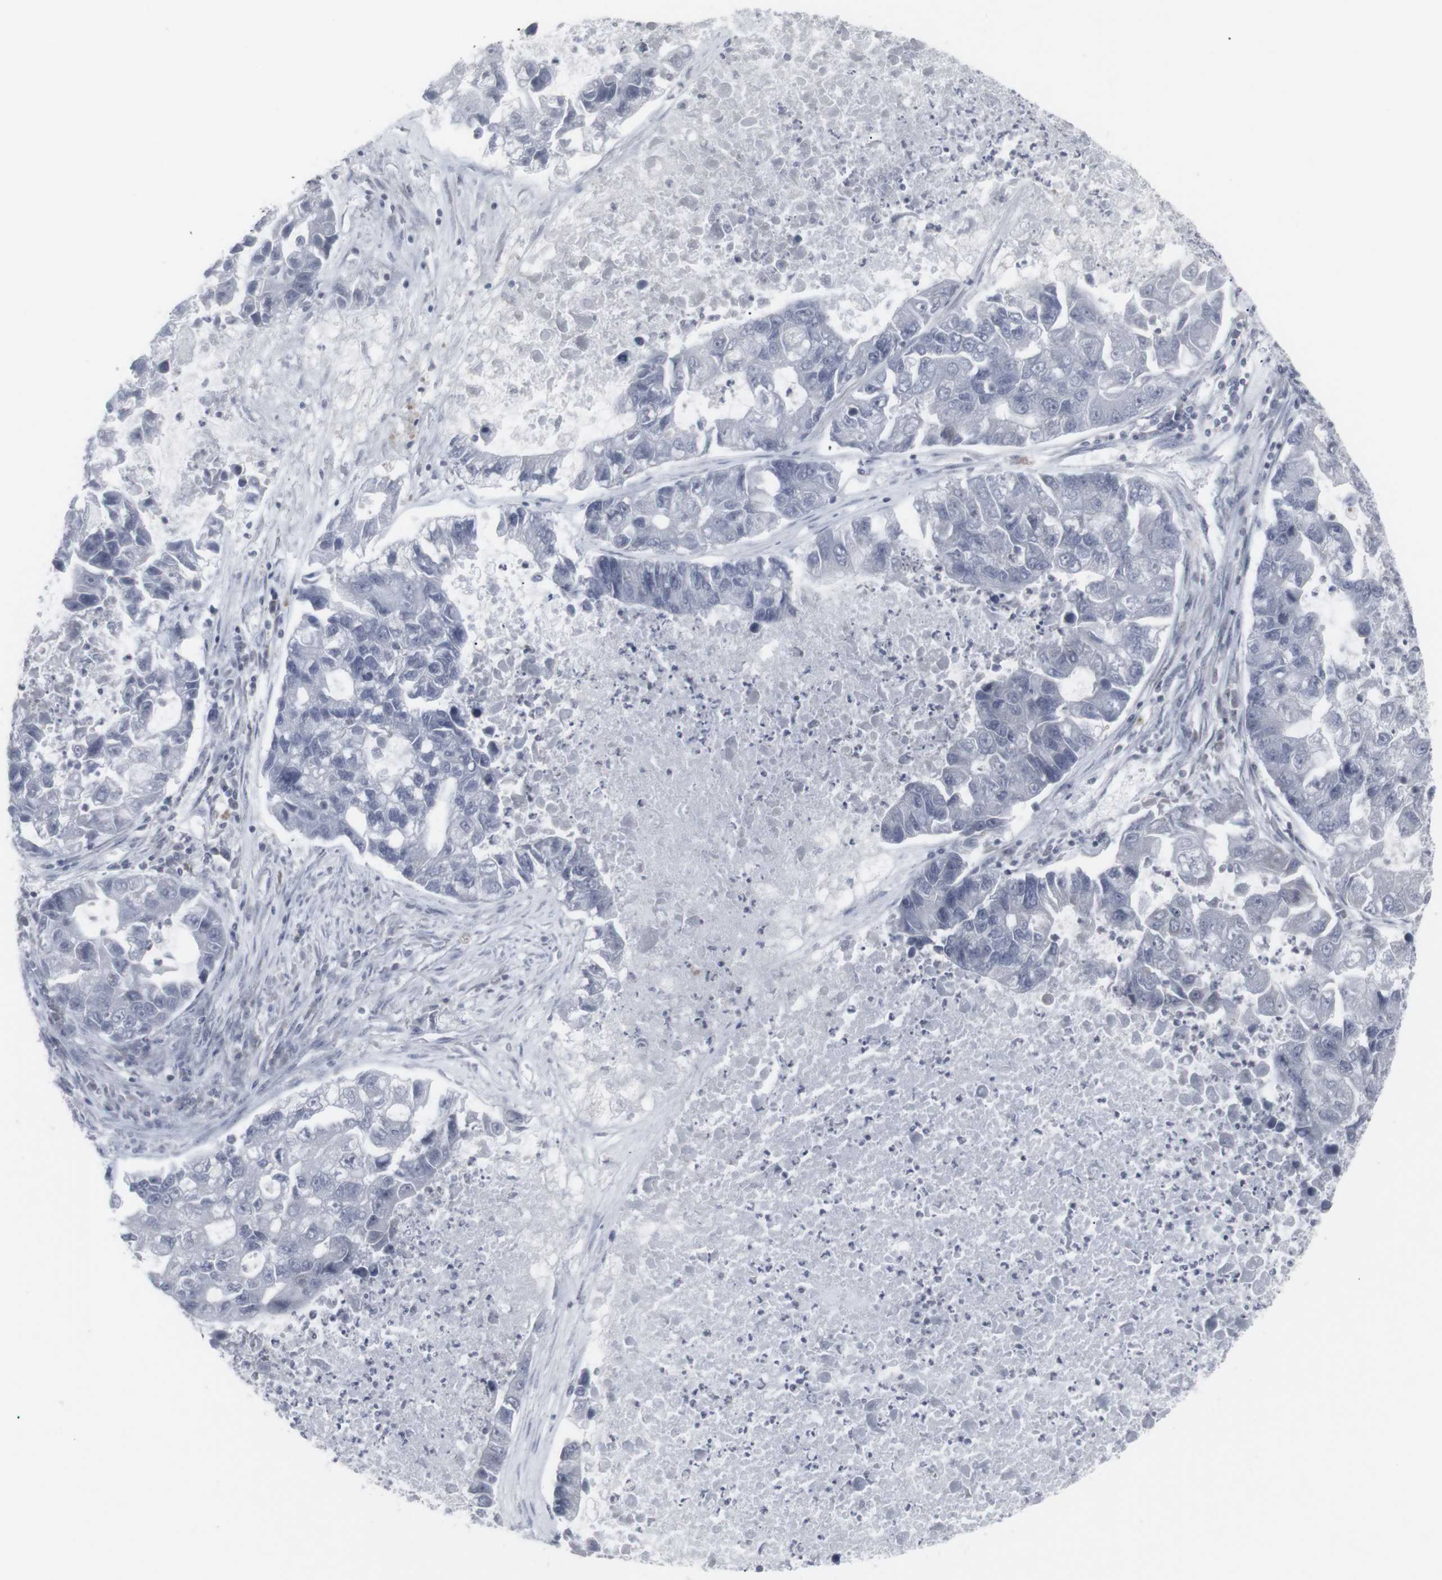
{"staining": {"intensity": "negative", "quantity": "none", "location": "none"}, "tissue": "lung cancer", "cell_type": "Tumor cells", "image_type": "cancer", "snomed": [{"axis": "morphology", "description": "Adenocarcinoma, NOS"}, {"axis": "topography", "description": "Lung"}], "caption": "Tumor cells show no significant protein positivity in lung adenocarcinoma.", "gene": "APOBEC2", "patient": {"sex": "female", "age": 51}}